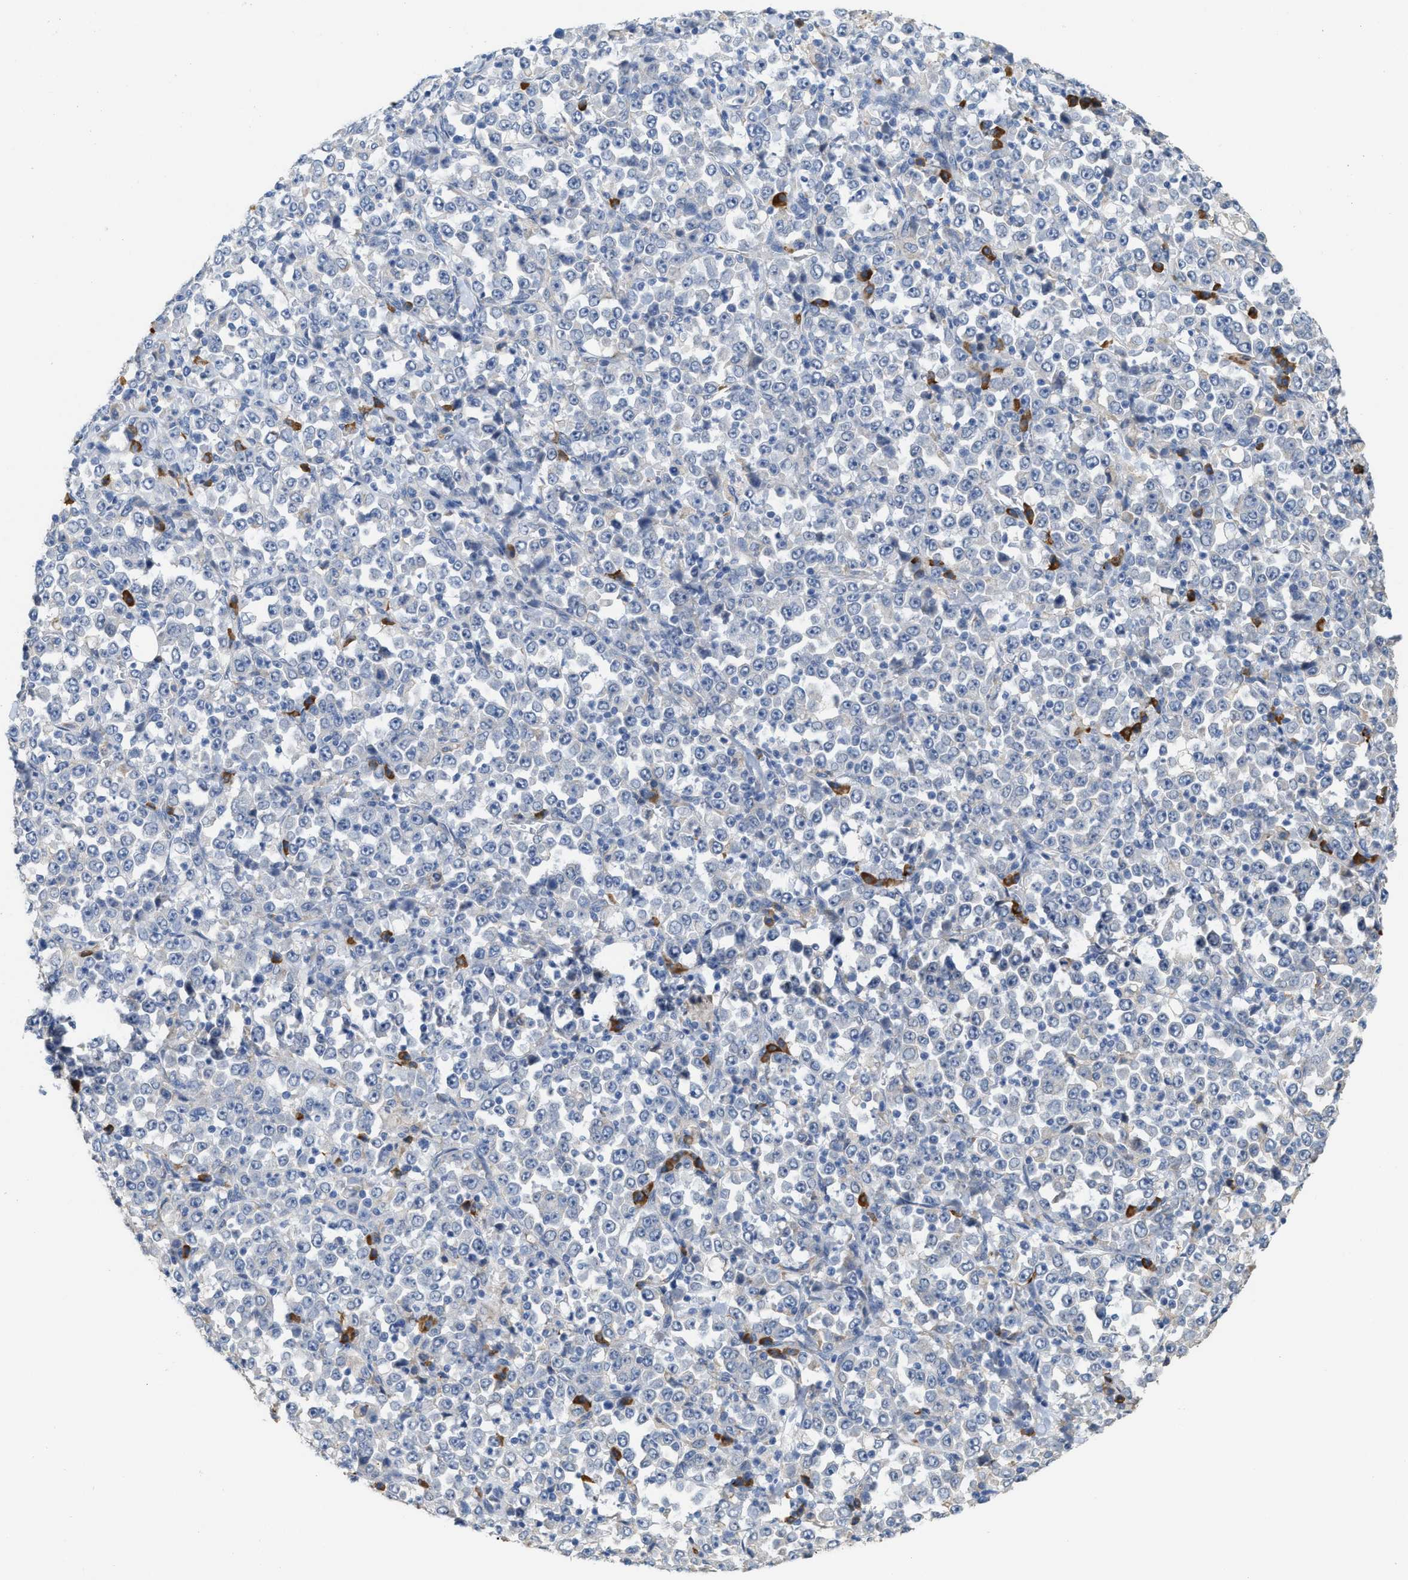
{"staining": {"intensity": "negative", "quantity": "none", "location": "none"}, "tissue": "stomach cancer", "cell_type": "Tumor cells", "image_type": "cancer", "snomed": [{"axis": "morphology", "description": "Normal tissue, NOS"}, {"axis": "morphology", "description": "Adenocarcinoma, NOS"}, {"axis": "topography", "description": "Stomach, upper"}, {"axis": "topography", "description": "Stomach"}], "caption": "A micrograph of human stomach adenocarcinoma is negative for staining in tumor cells. (DAB immunohistochemistry (IHC), high magnification).", "gene": "RYR2", "patient": {"sex": "male", "age": 59}}